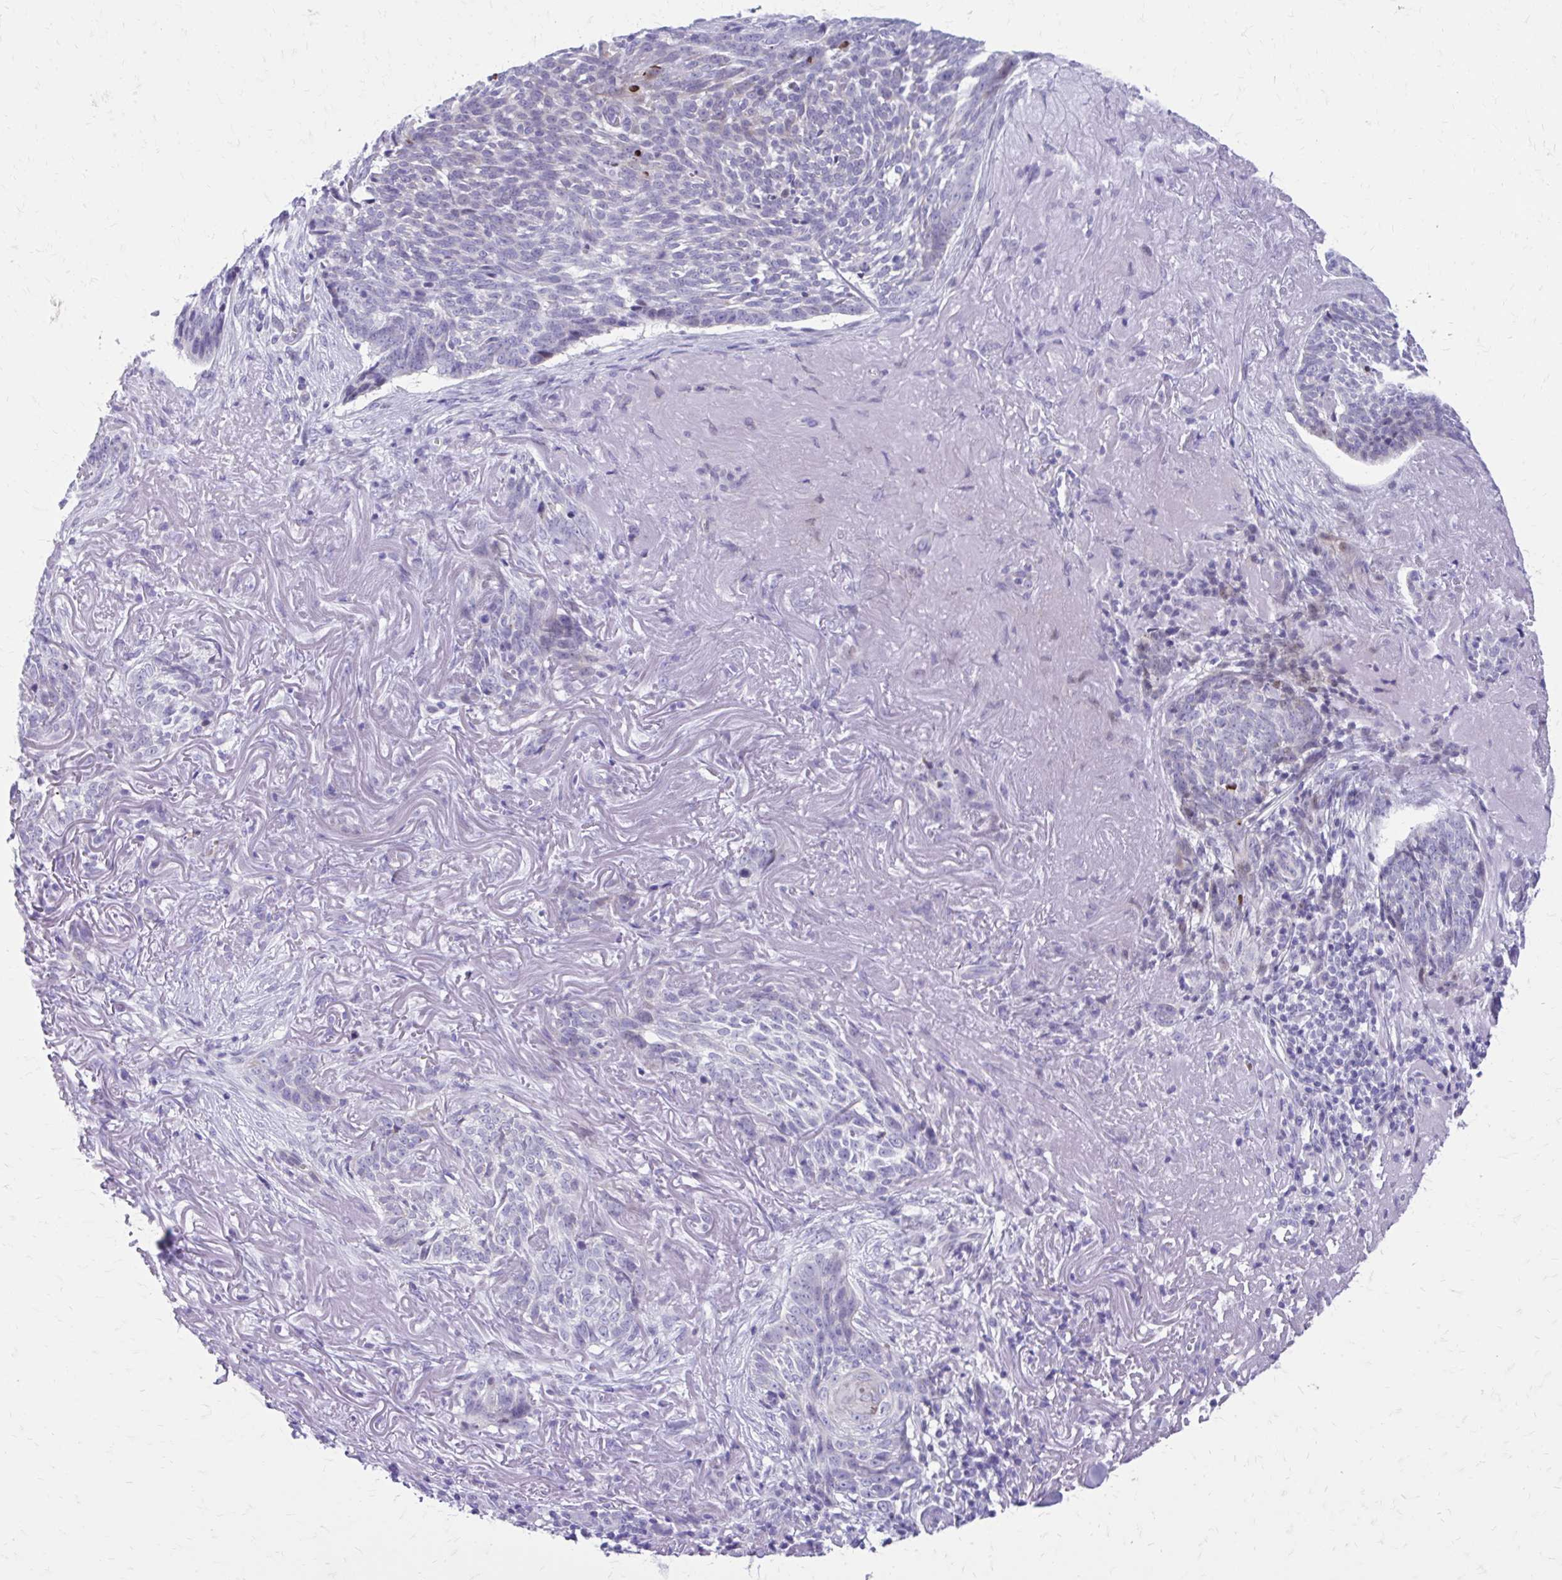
{"staining": {"intensity": "negative", "quantity": "none", "location": "none"}, "tissue": "skin cancer", "cell_type": "Tumor cells", "image_type": "cancer", "snomed": [{"axis": "morphology", "description": "Basal cell carcinoma"}, {"axis": "topography", "description": "Skin"}, {"axis": "topography", "description": "Skin of face"}], "caption": "Immunohistochemical staining of skin cancer exhibits no significant expression in tumor cells.", "gene": "LCN15", "patient": {"sex": "female", "age": 95}}